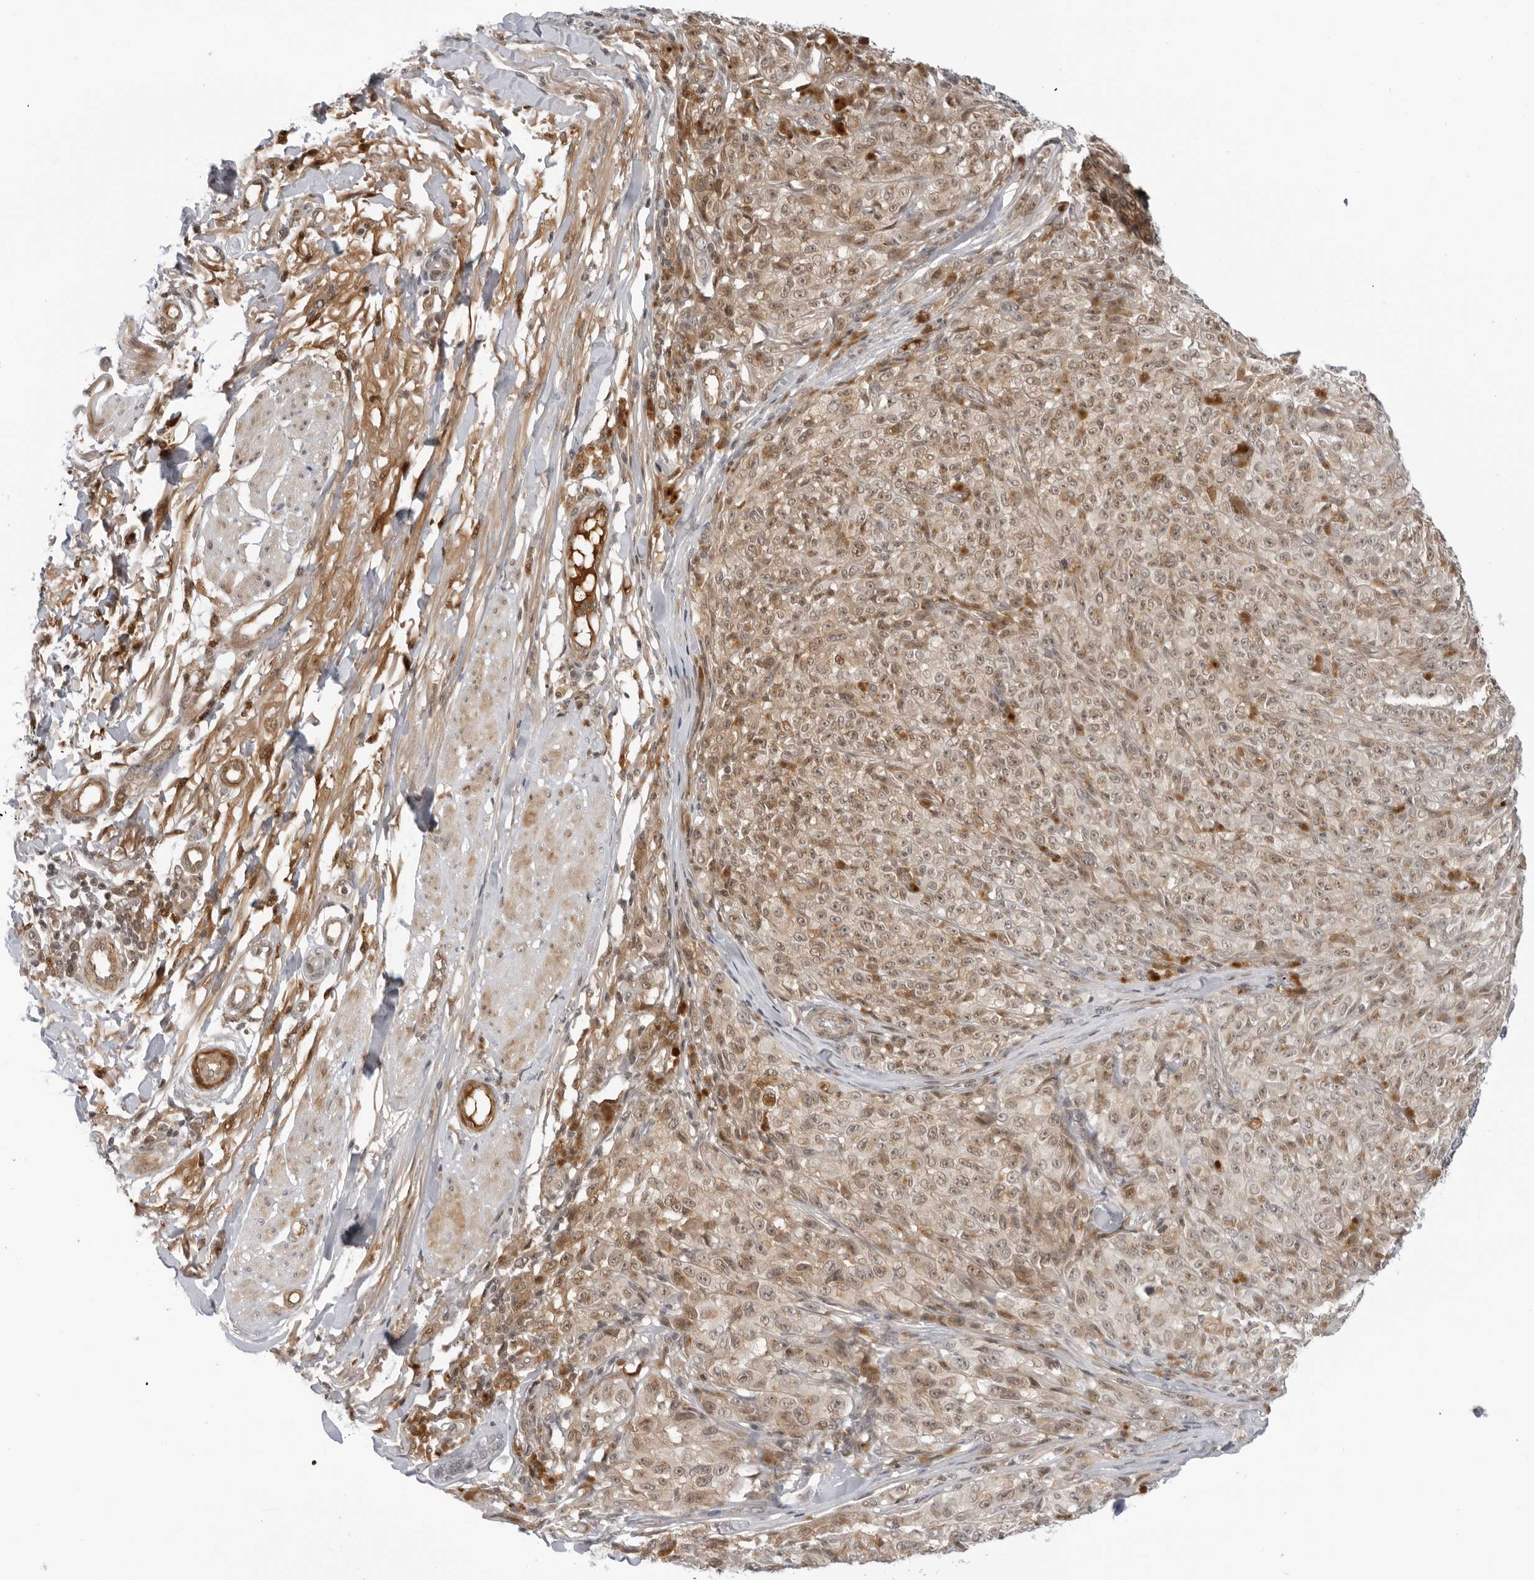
{"staining": {"intensity": "moderate", "quantity": ">75%", "location": "cytoplasmic/membranous,nuclear"}, "tissue": "melanoma", "cell_type": "Tumor cells", "image_type": "cancer", "snomed": [{"axis": "morphology", "description": "Malignant melanoma, NOS"}, {"axis": "topography", "description": "Skin"}], "caption": "Approximately >75% of tumor cells in human melanoma exhibit moderate cytoplasmic/membranous and nuclear protein positivity as visualized by brown immunohistochemical staining.", "gene": "SUGCT", "patient": {"sex": "female", "age": 82}}